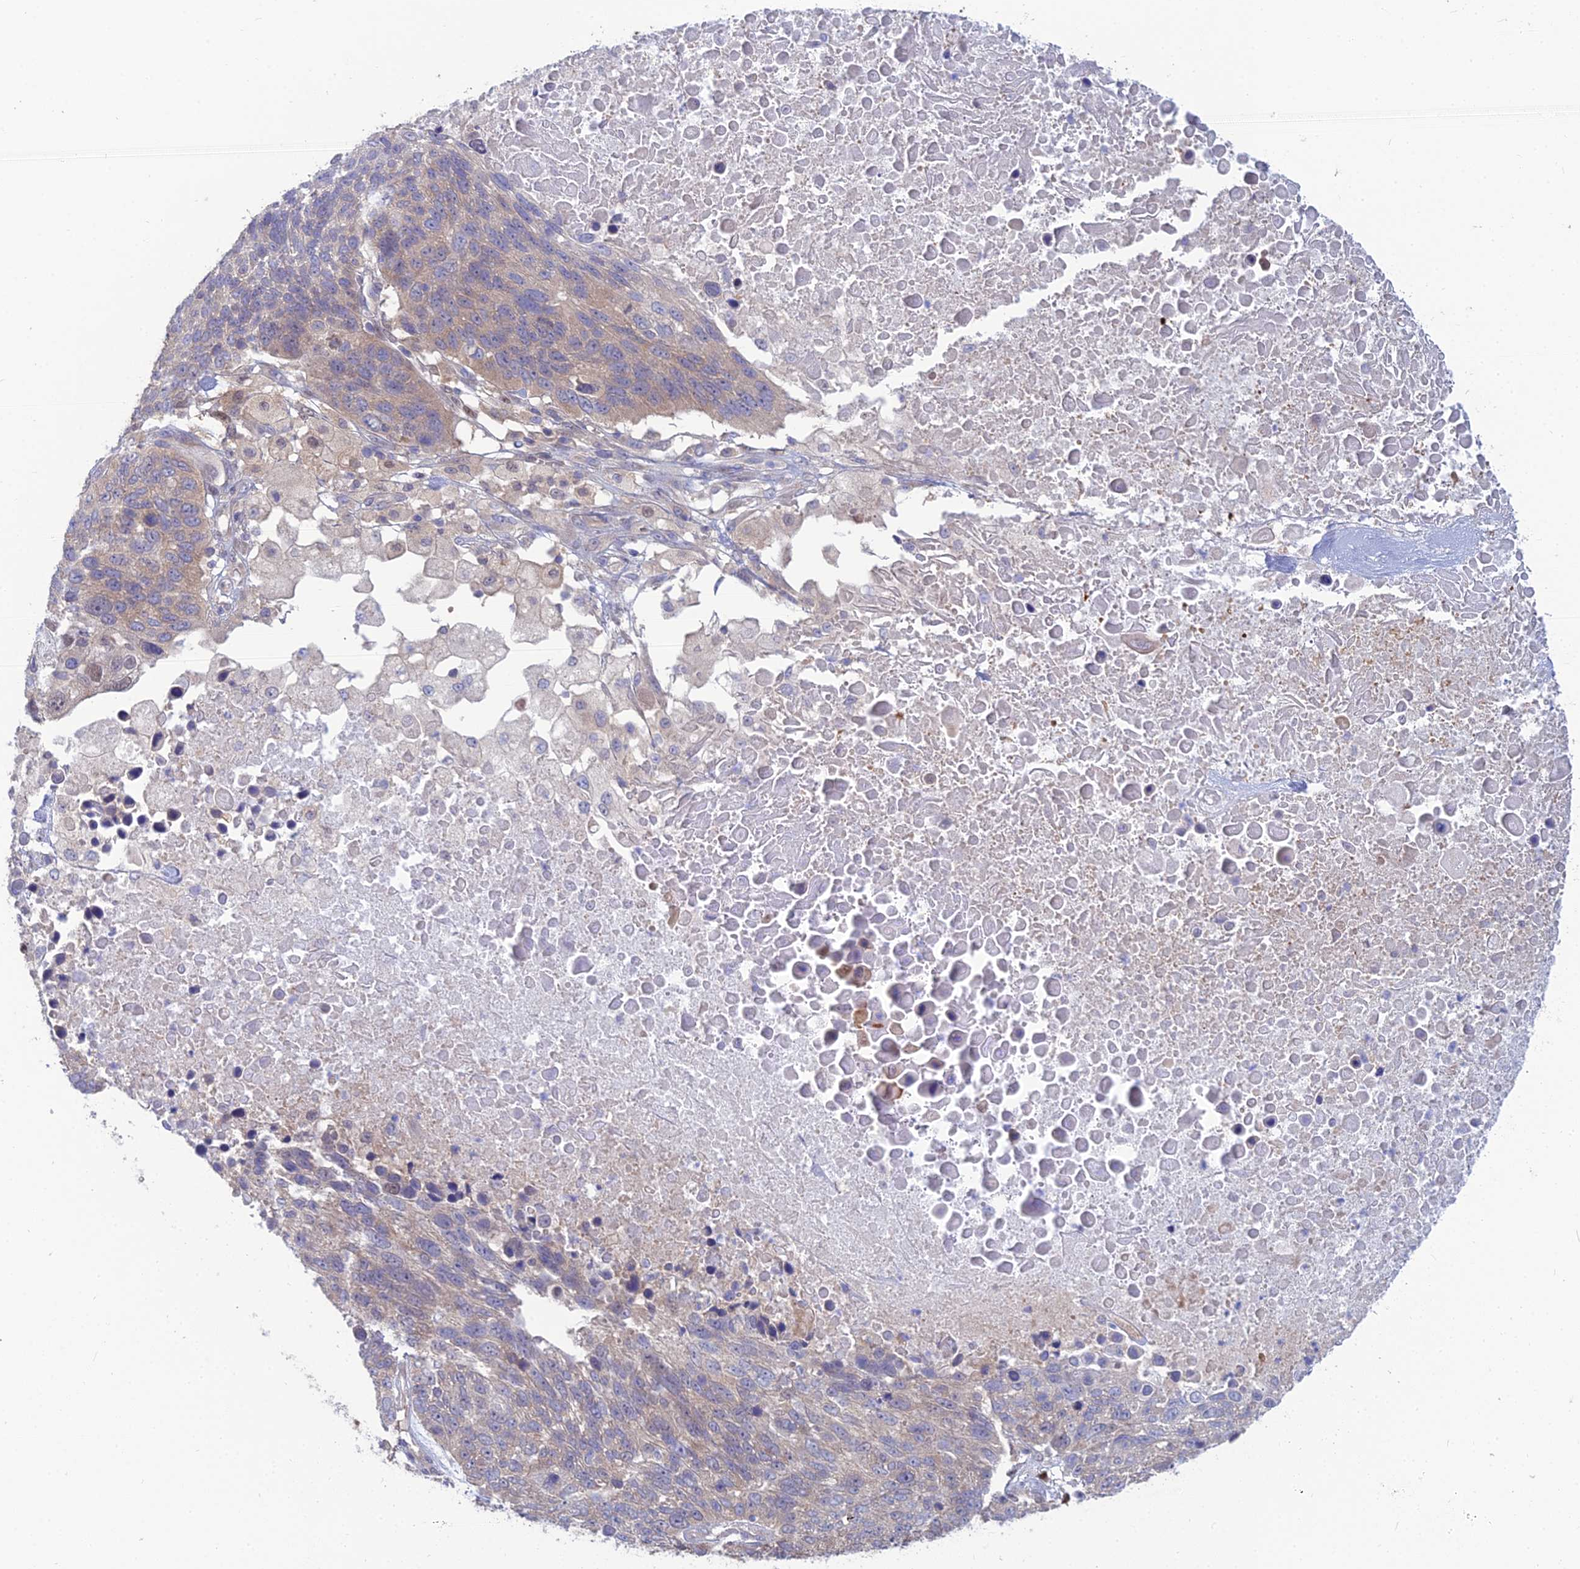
{"staining": {"intensity": "weak", "quantity": "25%-75%", "location": "cytoplasmic/membranous"}, "tissue": "lung cancer", "cell_type": "Tumor cells", "image_type": "cancer", "snomed": [{"axis": "morphology", "description": "Normal tissue, NOS"}, {"axis": "morphology", "description": "Squamous cell carcinoma, NOS"}, {"axis": "topography", "description": "Lymph node"}, {"axis": "topography", "description": "Lung"}], "caption": "This is an image of immunohistochemistry (IHC) staining of lung cancer, which shows weak staining in the cytoplasmic/membranous of tumor cells.", "gene": "DNPEP", "patient": {"sex": "male", "age": 66}}